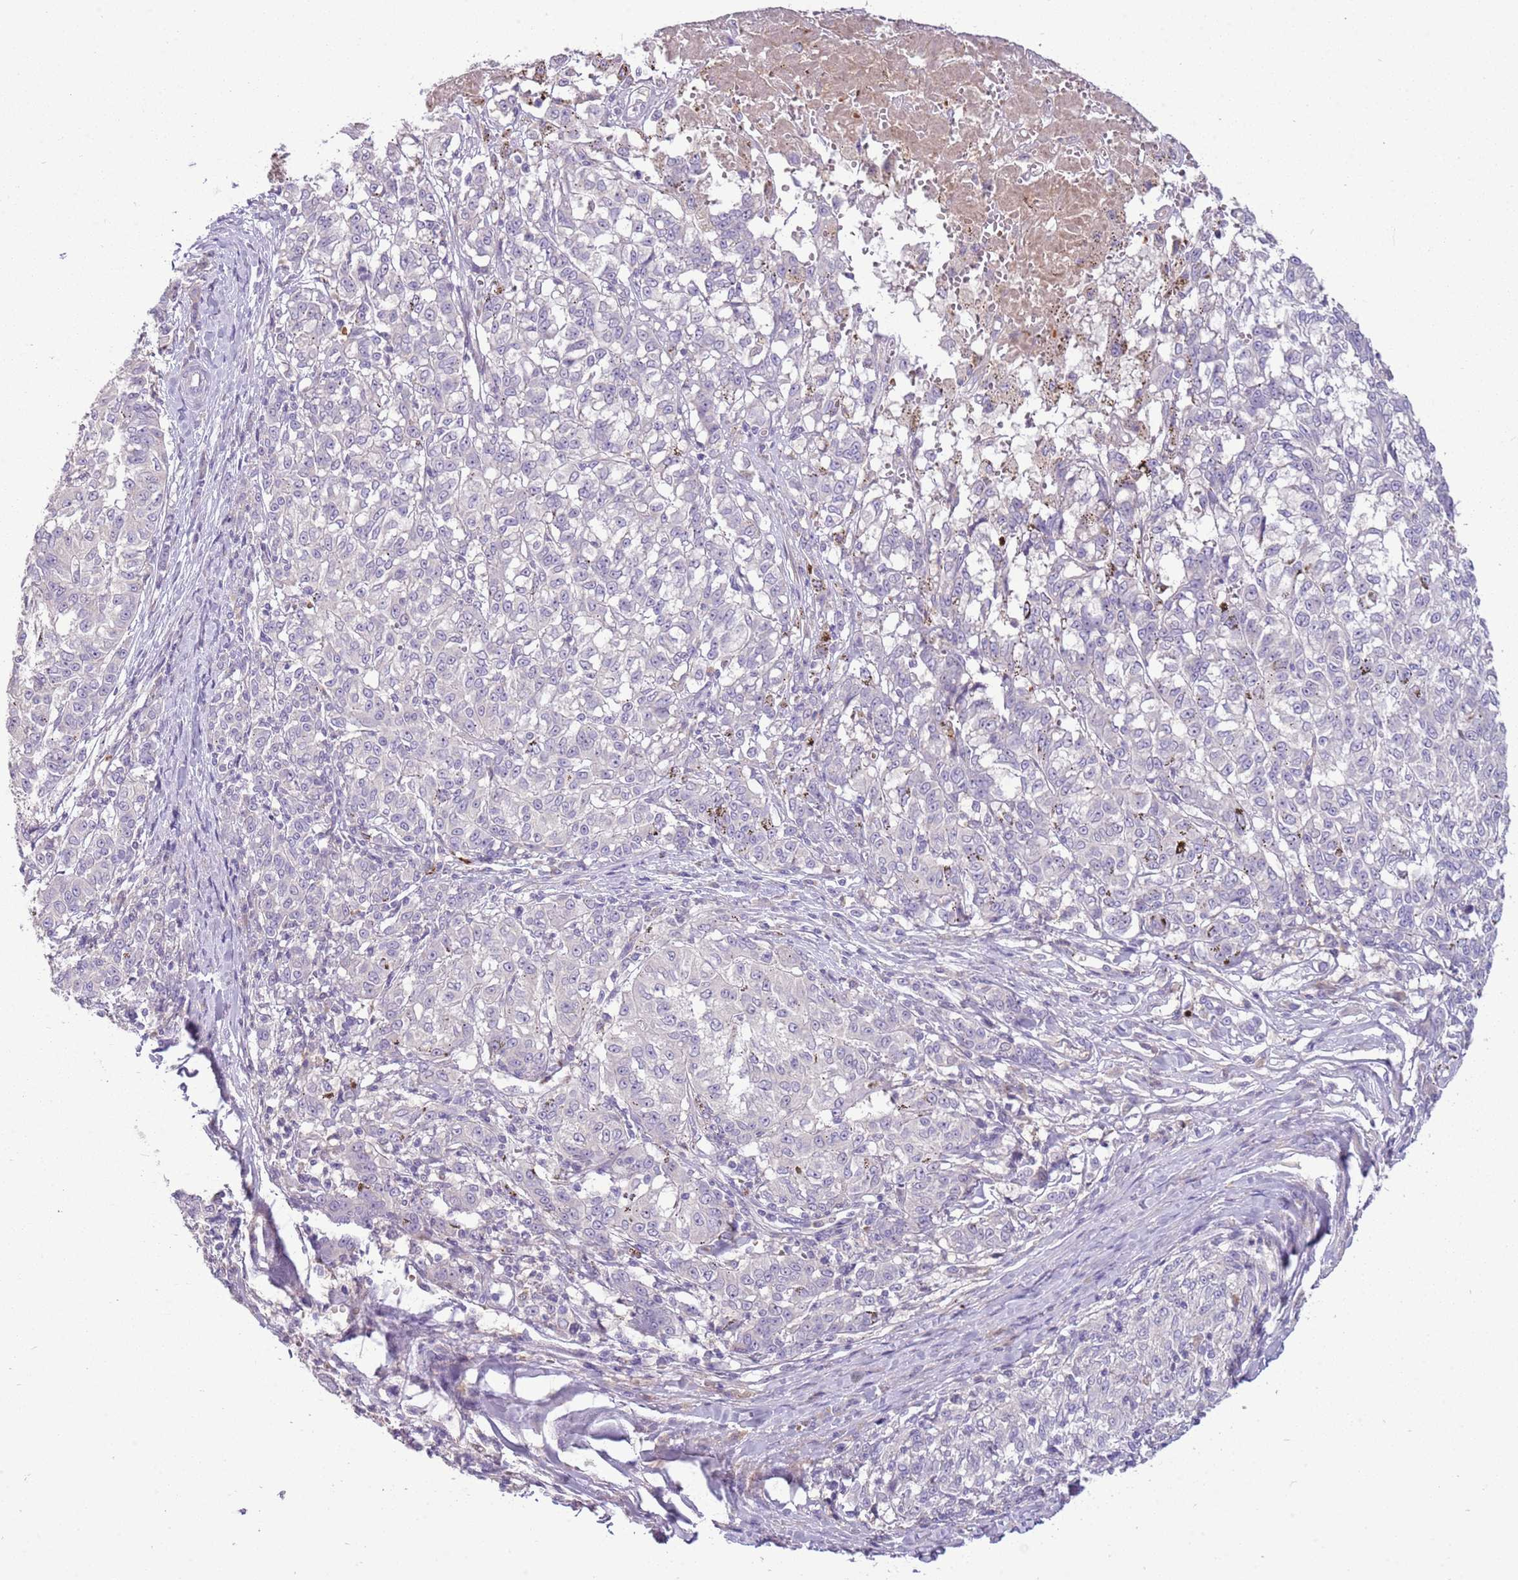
{"staining": {"intensity": "negative", "quantity": "none", "location": "none"}, "tissue": "melanoma", "cell_type": "Tumor cells", "image_type": "cancer", "snomed": [{"axis": "morphology", "description": "Malignant melanoma, NOS"}, {"axis": "topography", "description": "Skin"}], "caption": "DAB (3,3'-diaminobenzidine) immunohistochemical staining of melanoma reveals no significant positivity in tumor cells. (Immunohistochemistry, brightfield microscopy, high magnification).", "gene": "SCAMP5", "patient": {"sex": "female", "age": 72}}